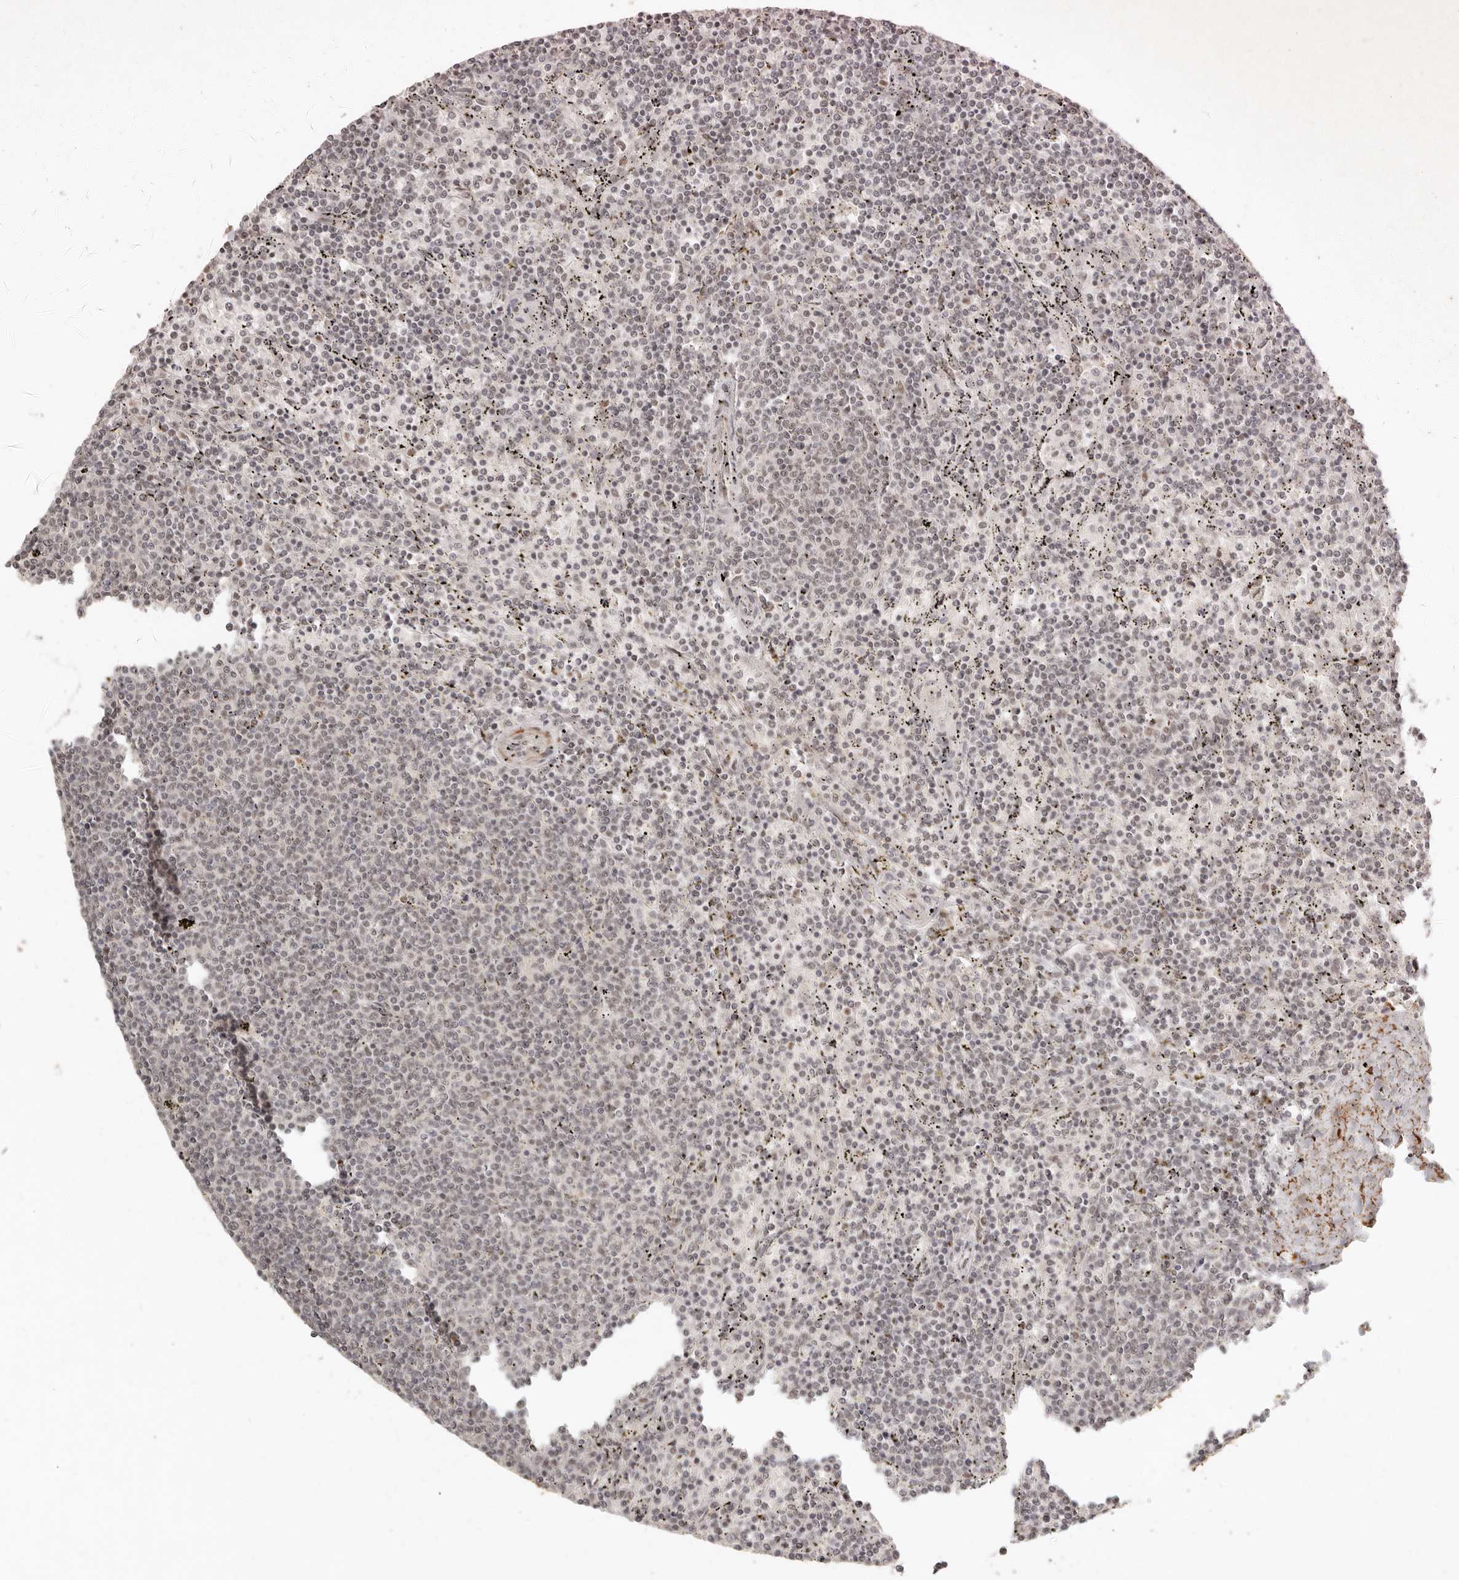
{"staining": {"intensity": "negative", "quantity": "none", "location": "none"}, "tissue": "lymphoma", "cell_type": "Tumor cells", "image_type": "cancer", "snomed": [{"axis": "morphology", "description": "Malignant lymphoma, non-Hodgkin's type, Low grade"}, {"axis": "topography", "description": "Spleen"}], "caption": "High power microscopy photomicrograph of an immunohistochemistry (IHC) micrograph of lymphoma, revealing no significant positivity in tumor cells.", "gene": "GABPA", "patient": {"sex": "female", "age": 50}}